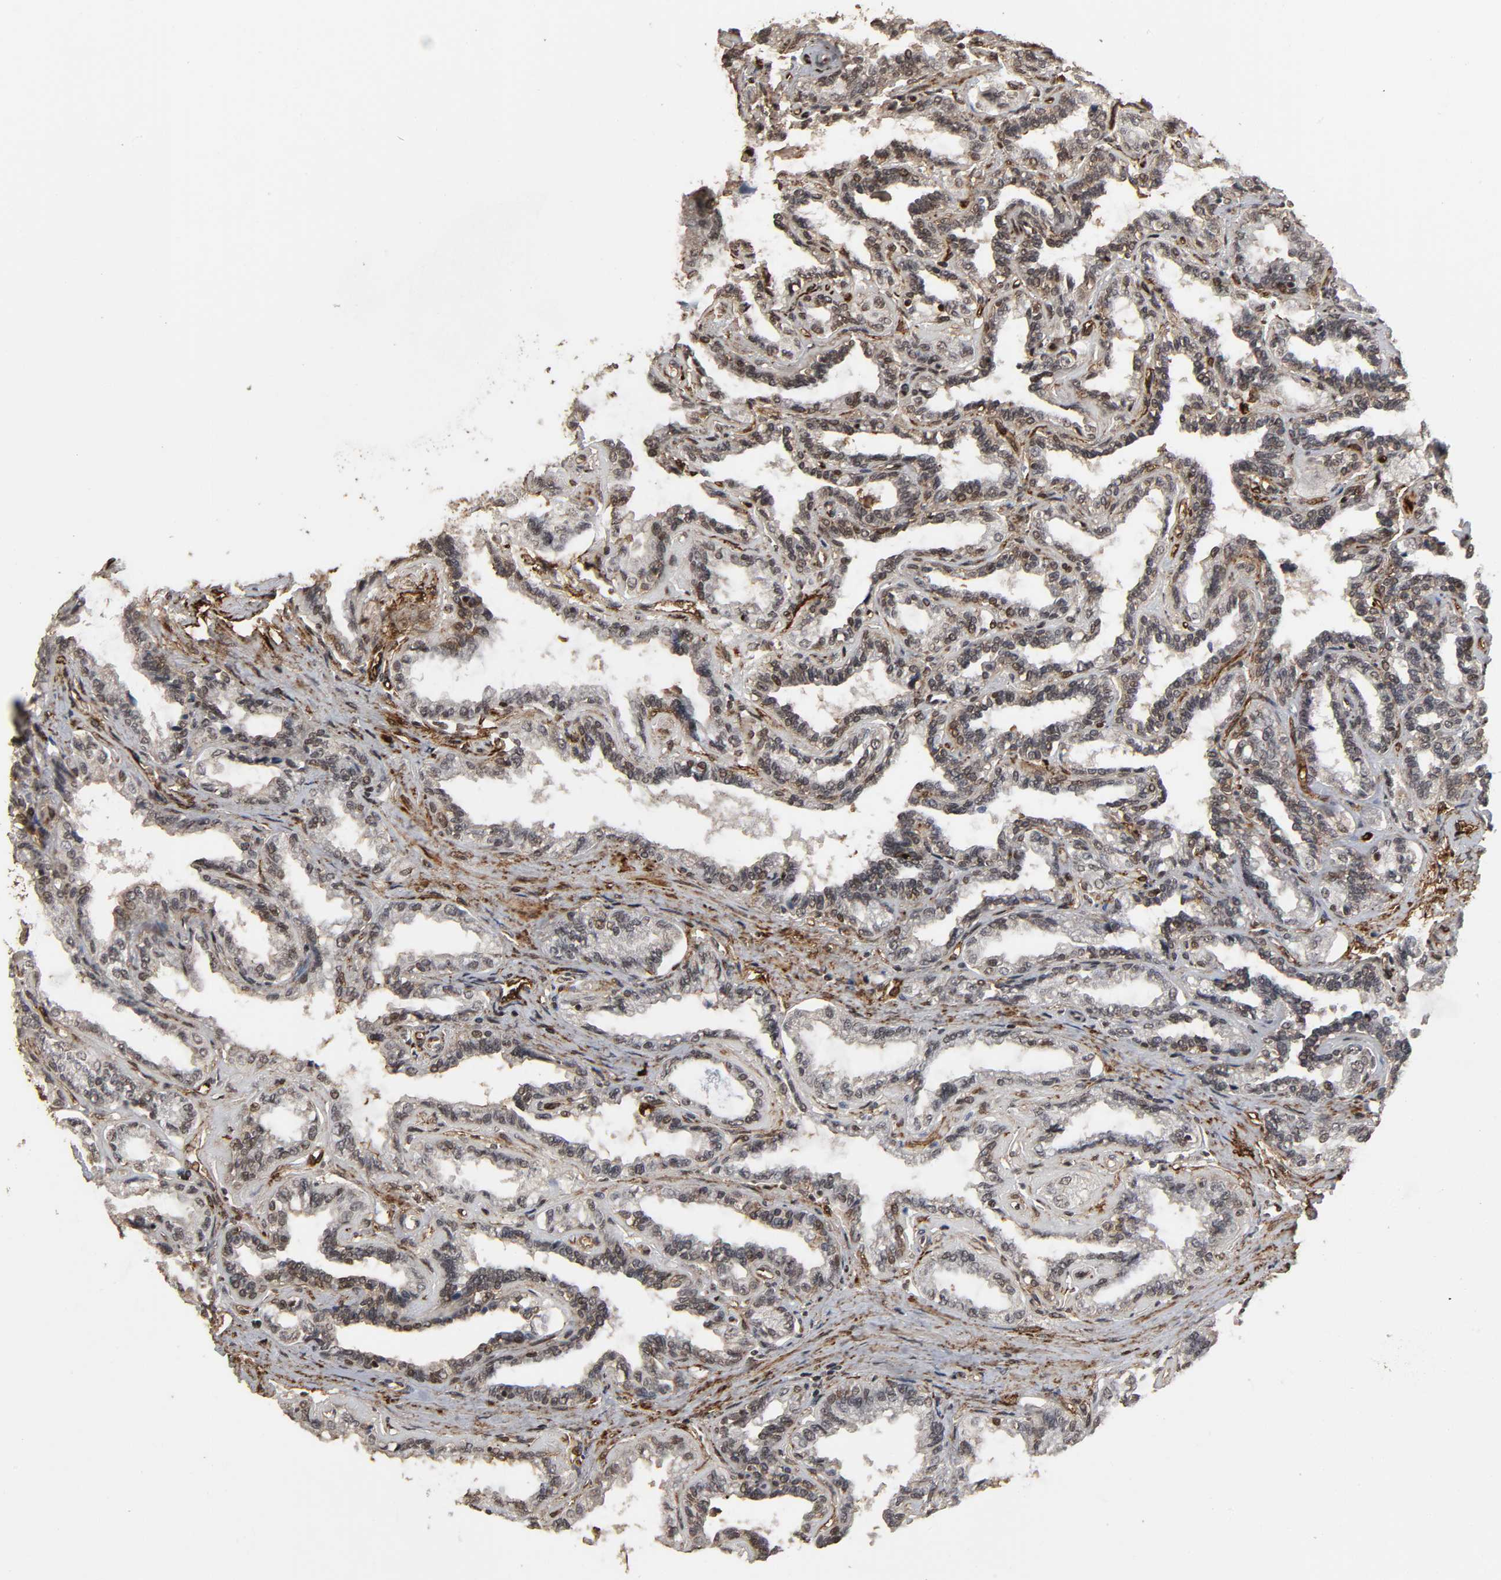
{"staining": {"intensity": "weak", "quantity": "25%-75%", "location": "nuclear"}, "tissue": "seminal vesicle", "cell_type": "Glandular cells", "image_type": "normal", "snomed": [{"axis": "morphology", "description": "Normal tissue, NOS"}, {"axis": "morphology", "description": "Inflammation, NOS"}, {"axis": "topography", "description": "Urinary bladder"}, {"axis": "topography", "description": "Prostate"}, {"axis": "topography", "description": "Seminal veicle"}], "caption": "Immunohistochemistry (IHC) staining of benign seminal vesicle, which exhibits low levels of weak nuclear positivity in about 25%-75% of glandular cells indicating weak nuclear protein expression. The staining was performed using DAB (brown) for protein detection and nuclei were counterstained in hematoxylin (blue).", "gene": "AHNAK2", "patient": {"sex": "male", "age": 82}}